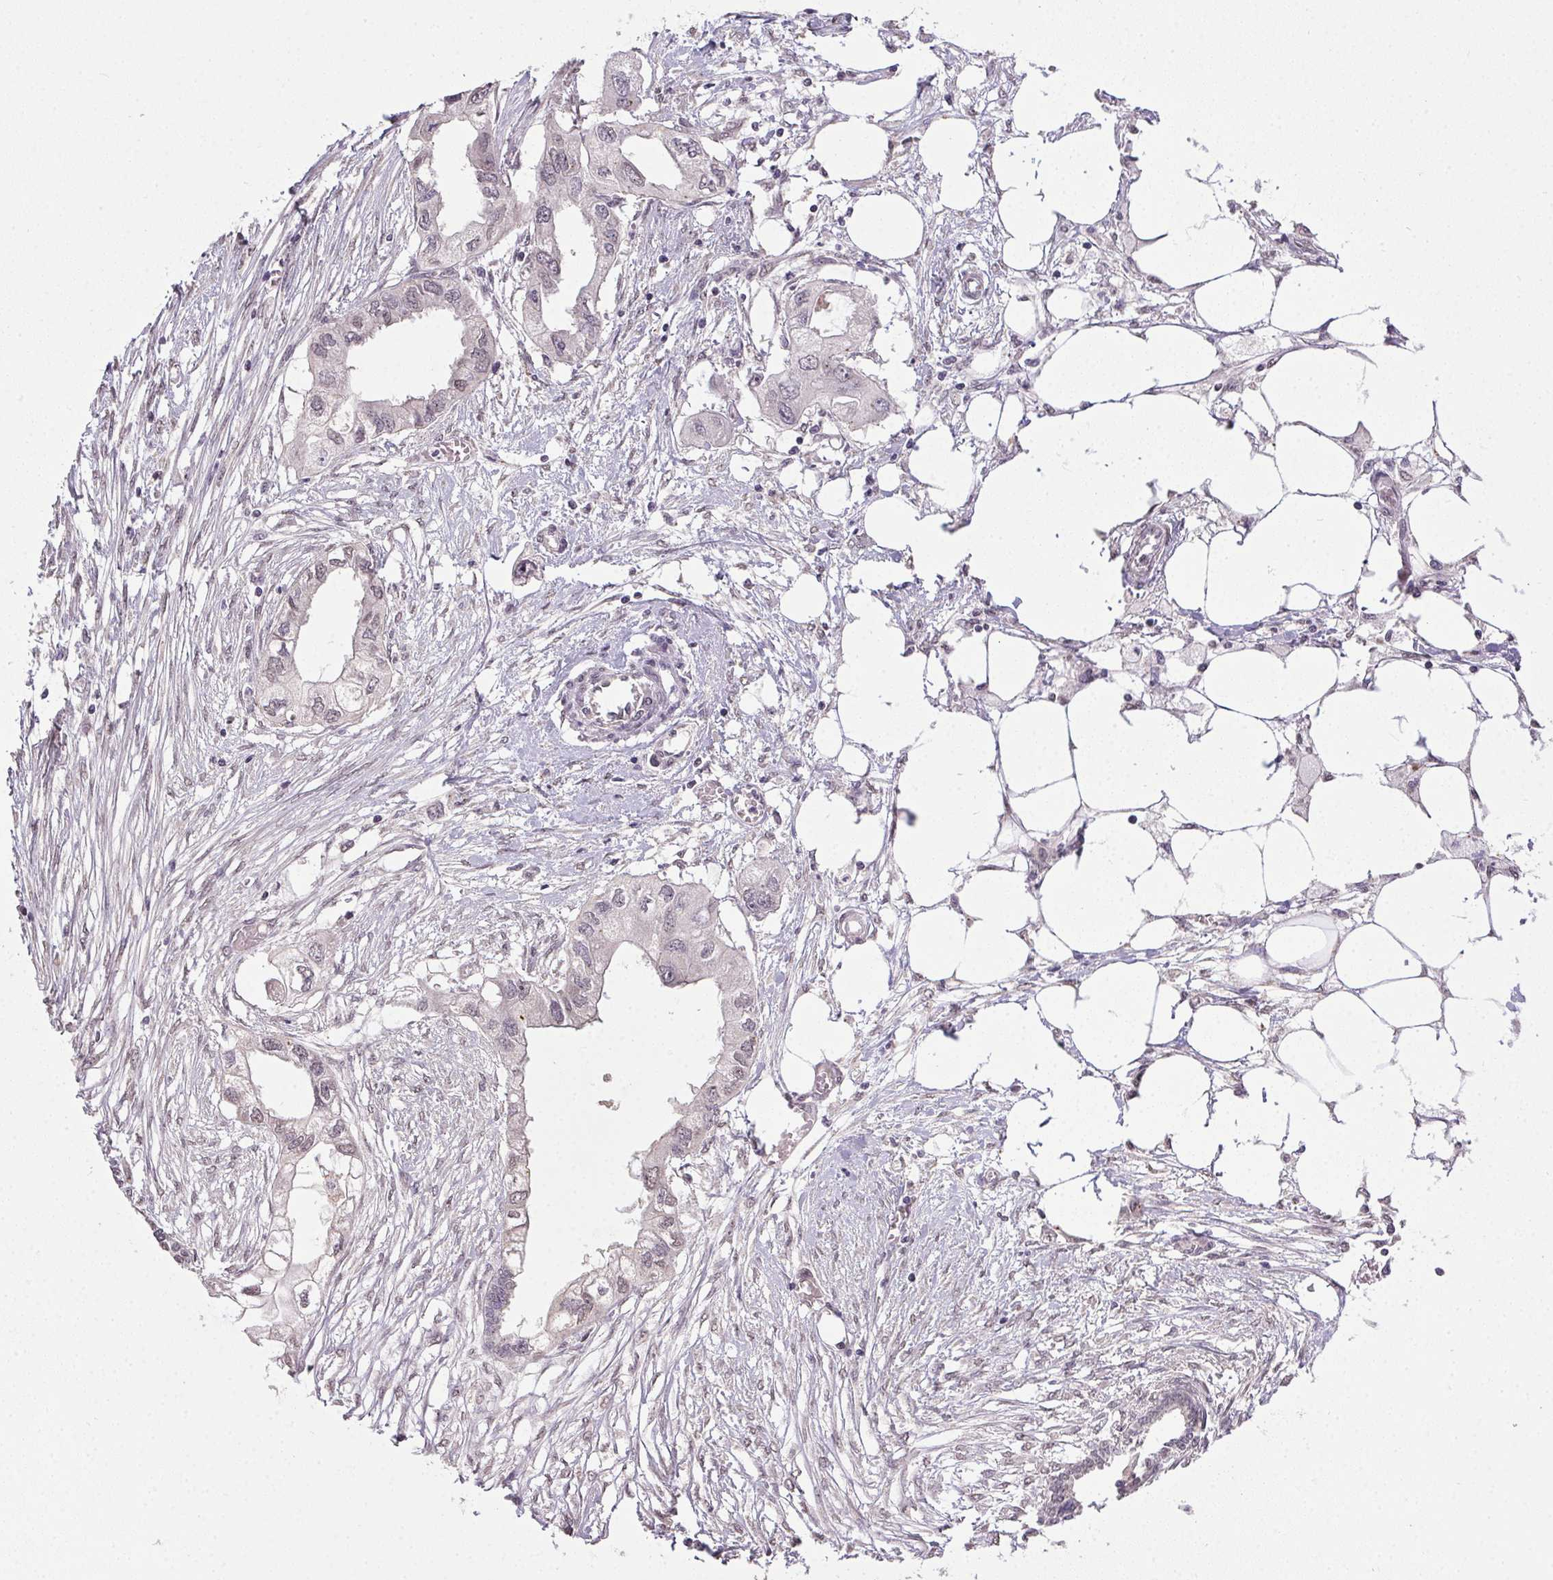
{"staining": {"intensity": "weak", "quantity": "25%-75%", "location": "nuclear"}, "tissue": "endometrial cancer", "cell_type": "Tumor cells", "image_type": "cancer", "snomed": [{"axis": "morphology", "description": "Adenocarcinoma, NOS"}, {"axis": "morphology", "description": "Adenocarcinoma, metastatic, NOS"}, {"axis": "topography", "description": "Adipose tissue"}, {"axis": "topography", "description": "Endometrium"}], "caption": "DAB immunohistochemical staining of adenocarcinoma (endometrial) exhibits weak nuclear protein staining in approximately 25%-75% of tumor cells.", "gene": "PPP4R4", "patient": {"sex": "female", "age": 67}}